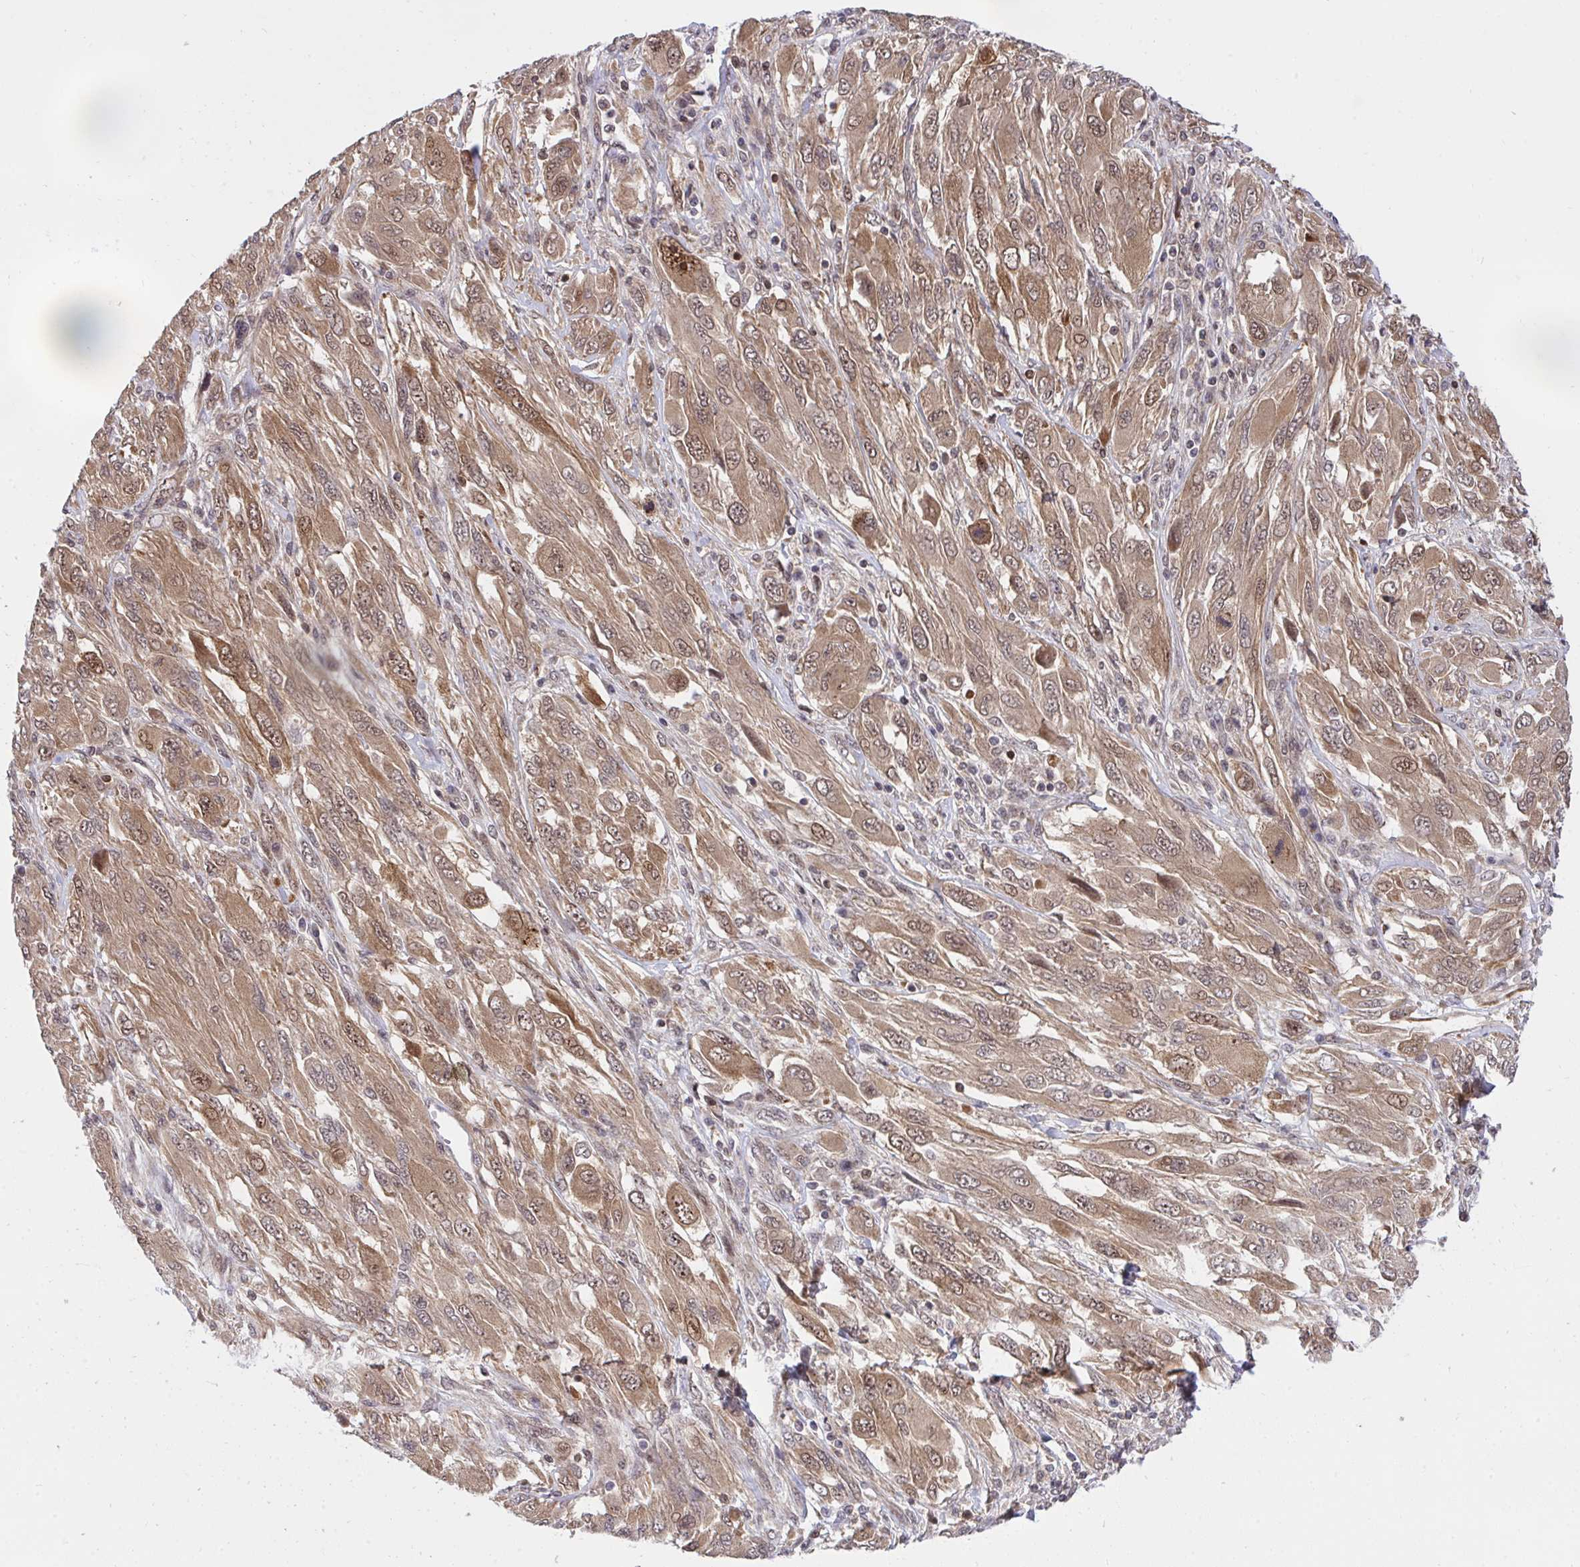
{"staining": {"intensity": "moderate", "quantity": ">75%", "location": "cytoplasmic/membranous"}, "tissue": "melanoma", "cell_type": "Tumor cells", "image_type": "cancer", "snomed": [{"axis": "morphology", "description": "Malignant melanoma, NOS"}, {"axis": "topography", "description": "Skin"}], "caption": "Immunohistochemical staining of melanoma demonstrates medium levels of moderate cytoplasmic/membranous expression in approximately >75% of tumor cells. (DAB (3,3'-diaminobenzidine) IHC with brightfield microscopy, high magnification).", "gene": "ERI1", "patient": {"sex": "female", "age": 91}}